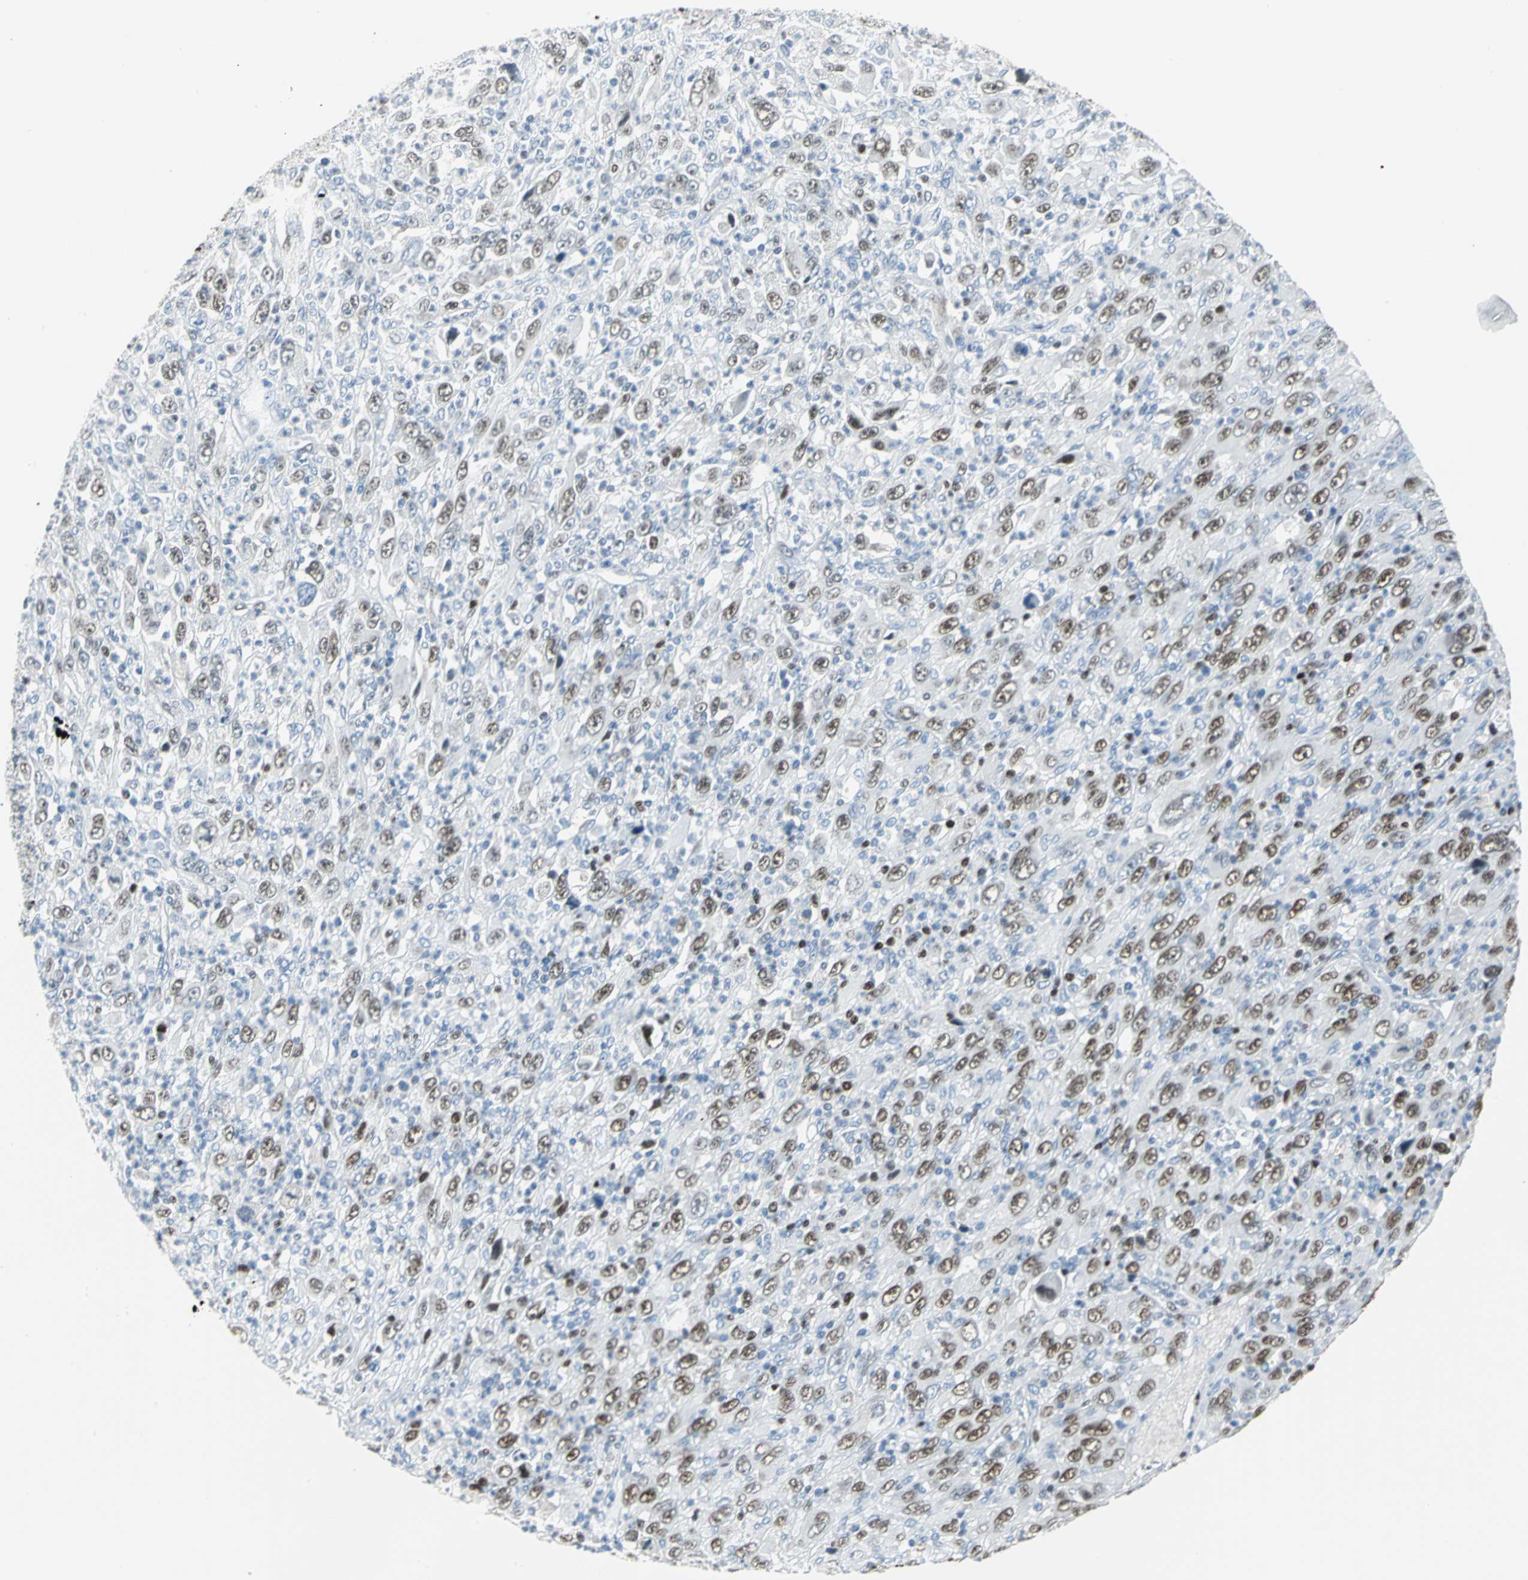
{"staining": {"intensity": "moderate", "quantity": "25%-75%", "location": "nuclear"}, "tissue": "melanoma", "cell_type": "Tumor cells", "image_type": "cancer", "snomed": [{"axis": "morphology", "description": "Malignant melanoma, Metastatic site"}, {"axis": "topography", "description": "Skin"}], "caption": "This histopathology image exhibits immunohistochemistry staining of malignant melanoma (metastatic site), with medium moderate nuclear staining in about 25%-75% of tumor cells.", "gene": "MCM4", "patient": {"sex": "female", "age": 56}}